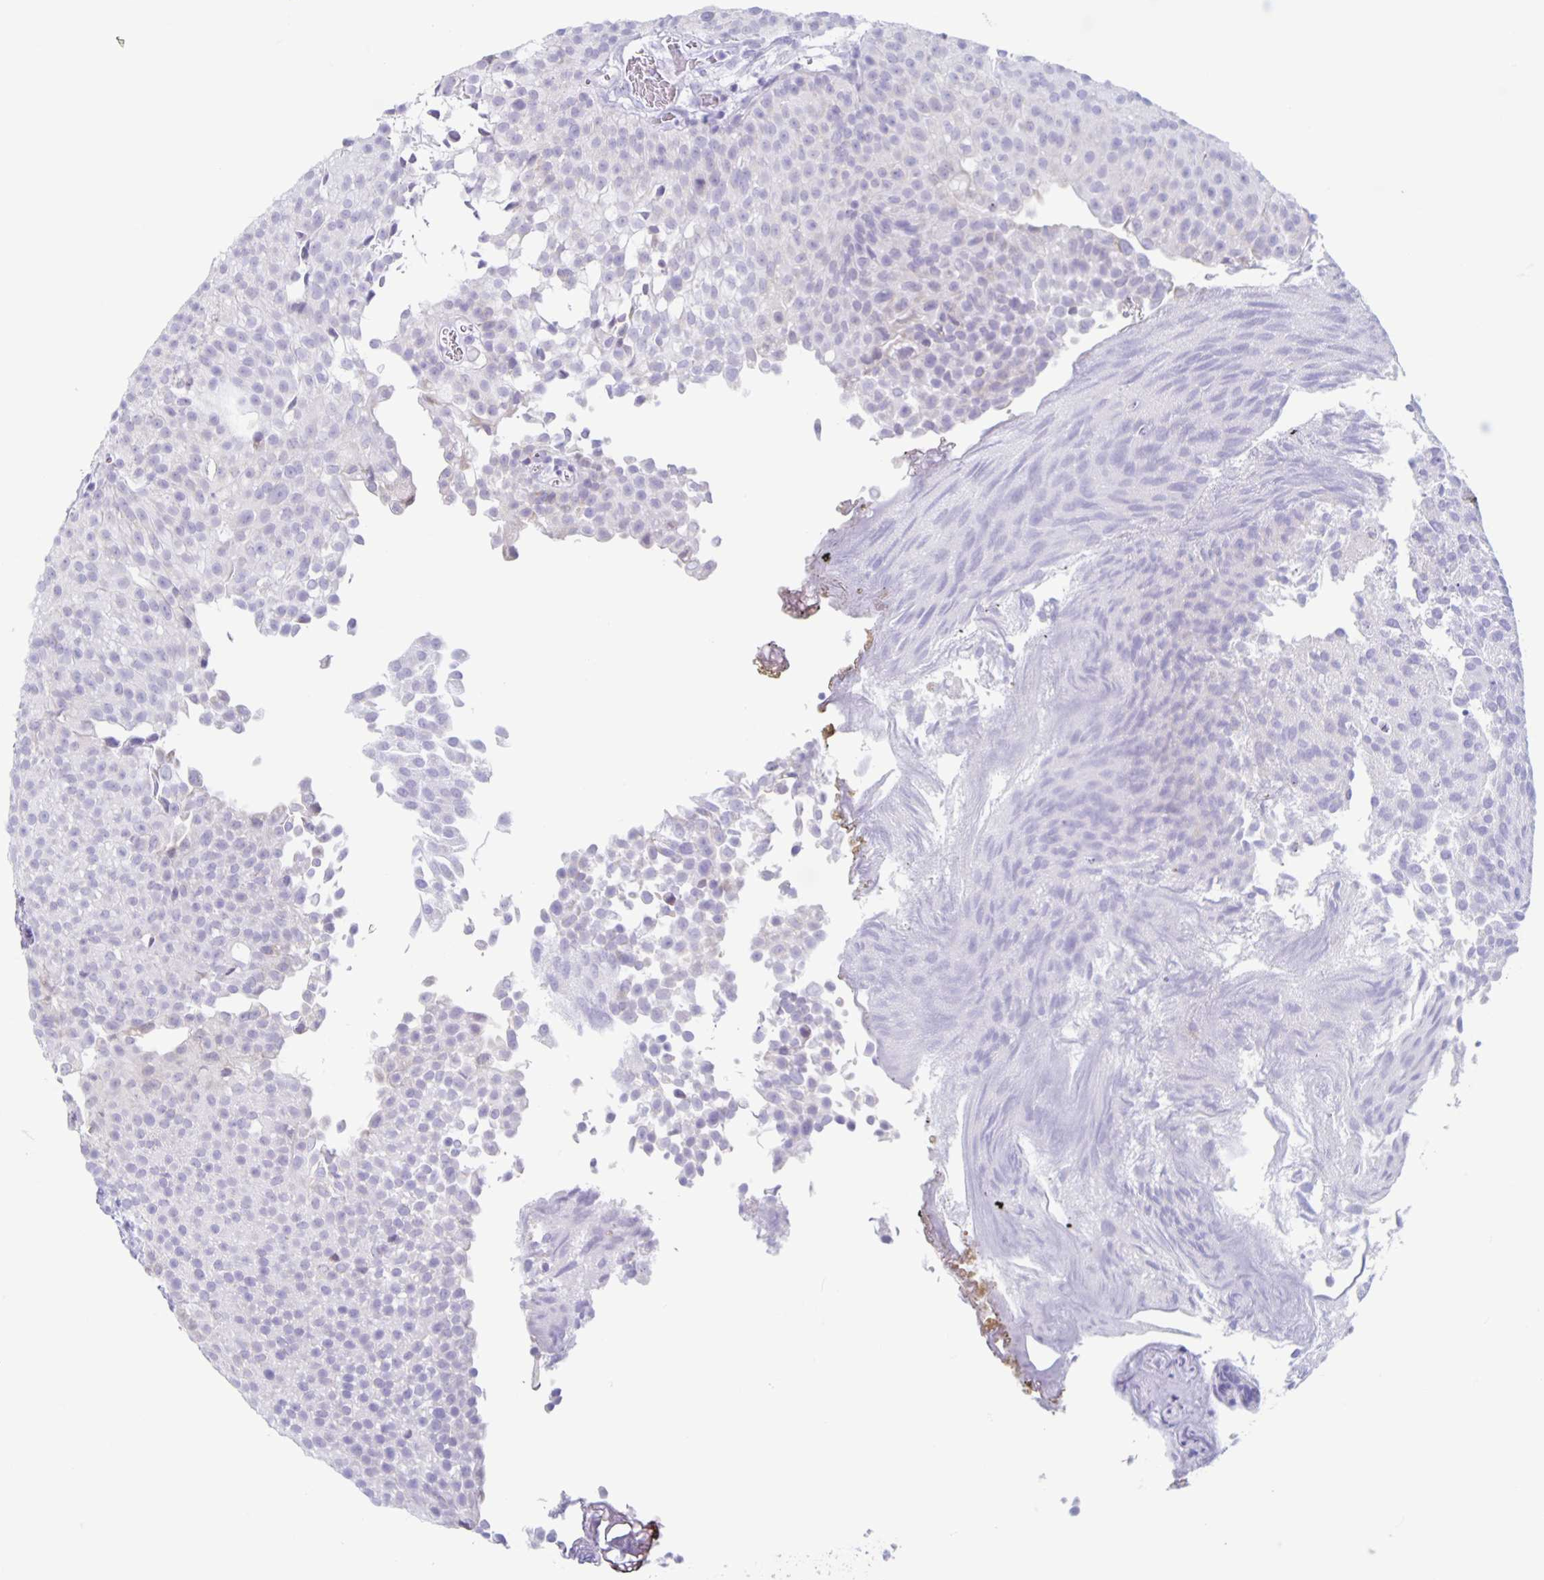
{"staining": {"intensity": "negative", "quantity": "none", "location": "none"}, "tissue": "urothelial cancer", "cell_type": "Tumor cells", "image_type": "cancer", "snomed": [{"axis": "morphology", "description": "Urothelial carcinoma, Low grade"}, {"axis": "topography", "description": "Urinary bladder"}], "caption": "Photomicrograph shows no protein staining in tumor cells of urothelial cancer tissue.", "gene": "CT45A5", "patient": {"sex": "male", "age": 80}}